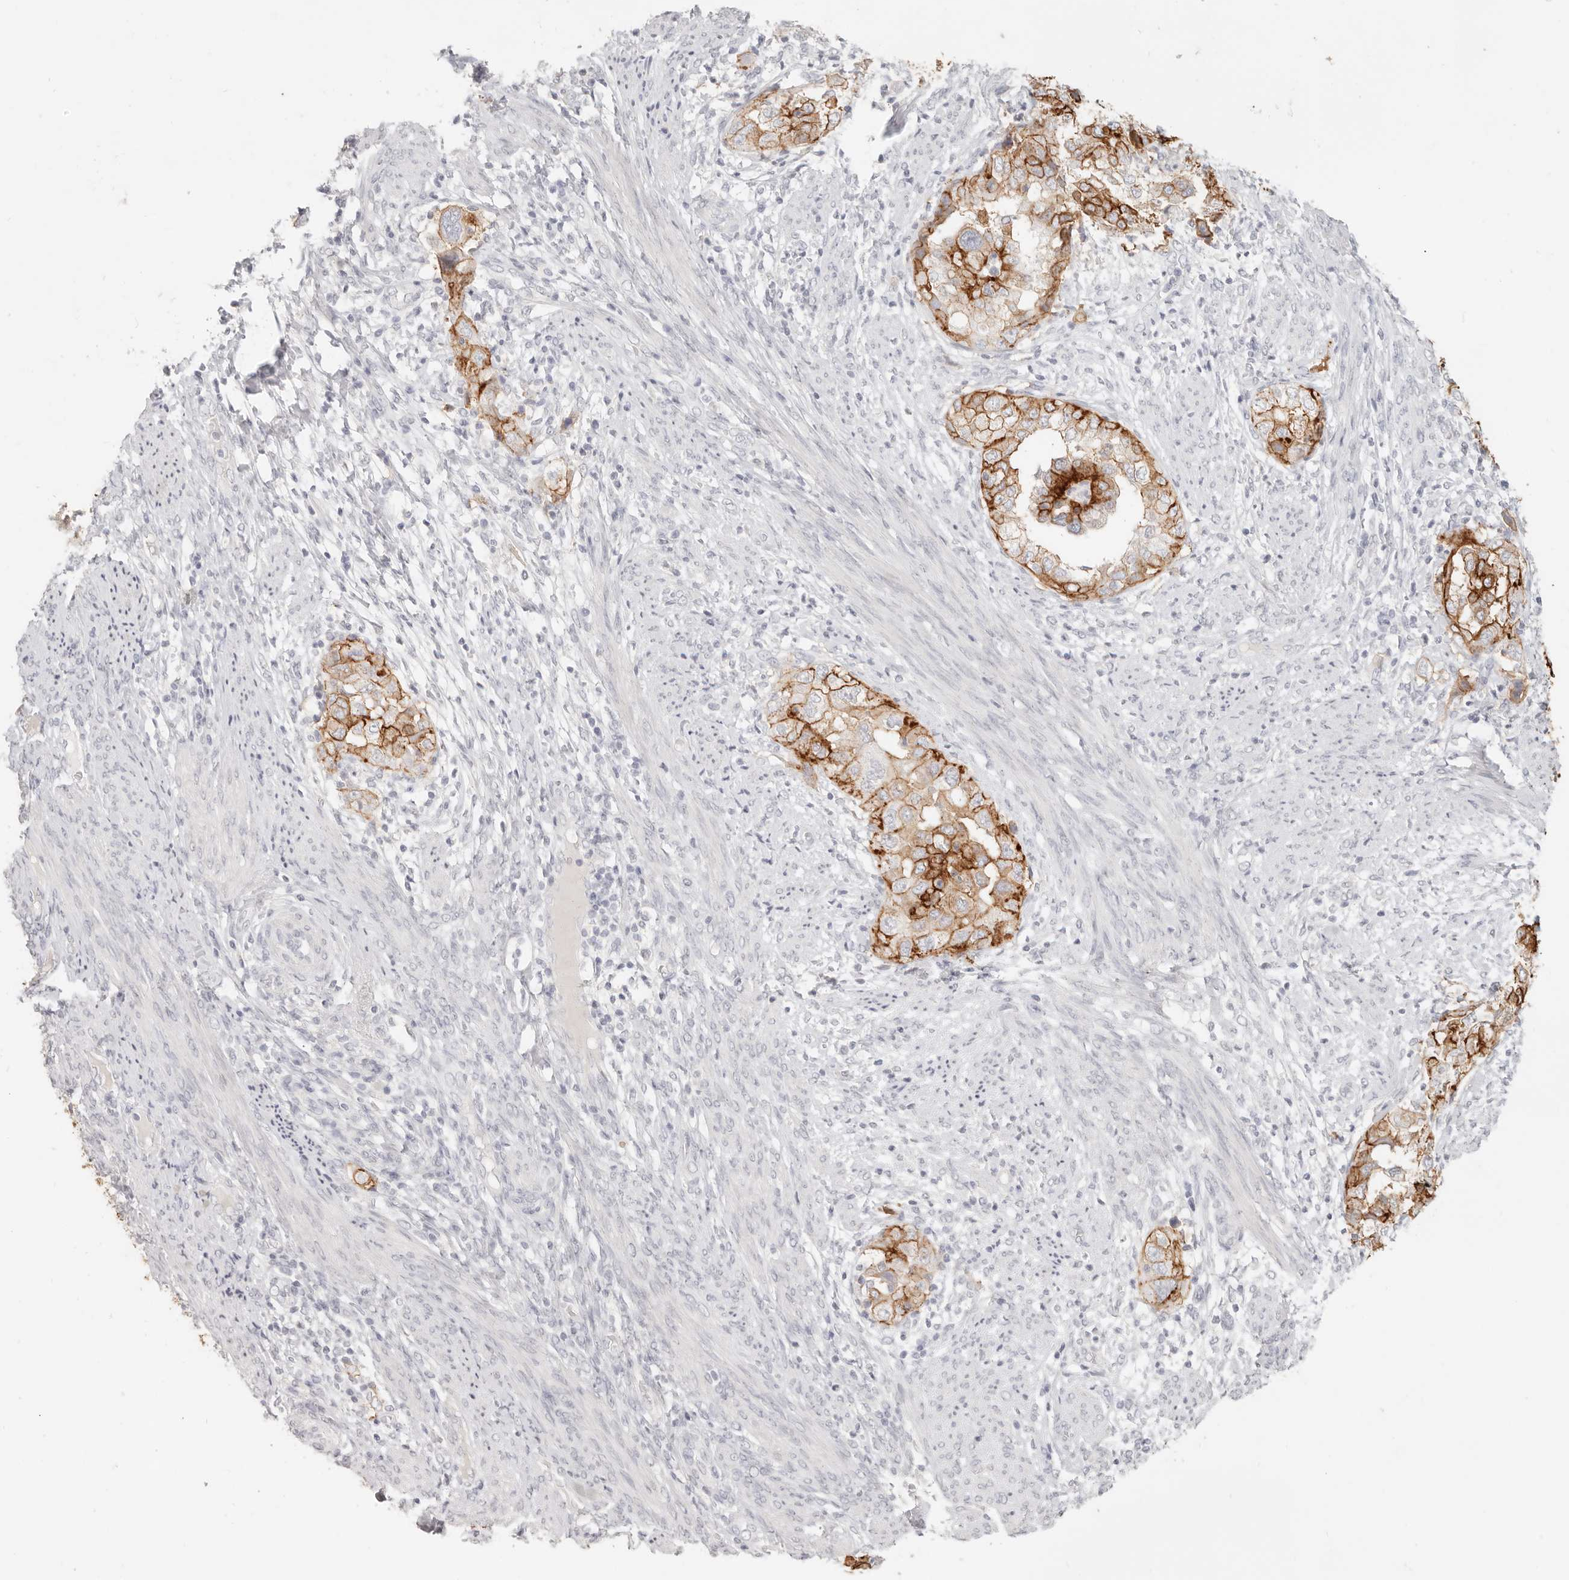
{"staining": {"intensity": "strong", "quantity": ">75%", "location": "cytoplasmic/membranous"}, "tissue": "endometrial cancer", "cell_type": "Tumor cells", "image_type": "cancer", "snomed": [{"axis": "morphology", "description": "Adenocarcinoma, NOS"}, {"axis": "topography", "description": "Endometrium"}], "caption": "IHC image of adenocarcinoma (endometrial) stained for a protein (brown), which exhibits high levels of strong cytoplasmic/membranous expression in about >75% of tumor cells.", "gene": "EPCAM", "patient": {"sex": "female", "age": 85}}